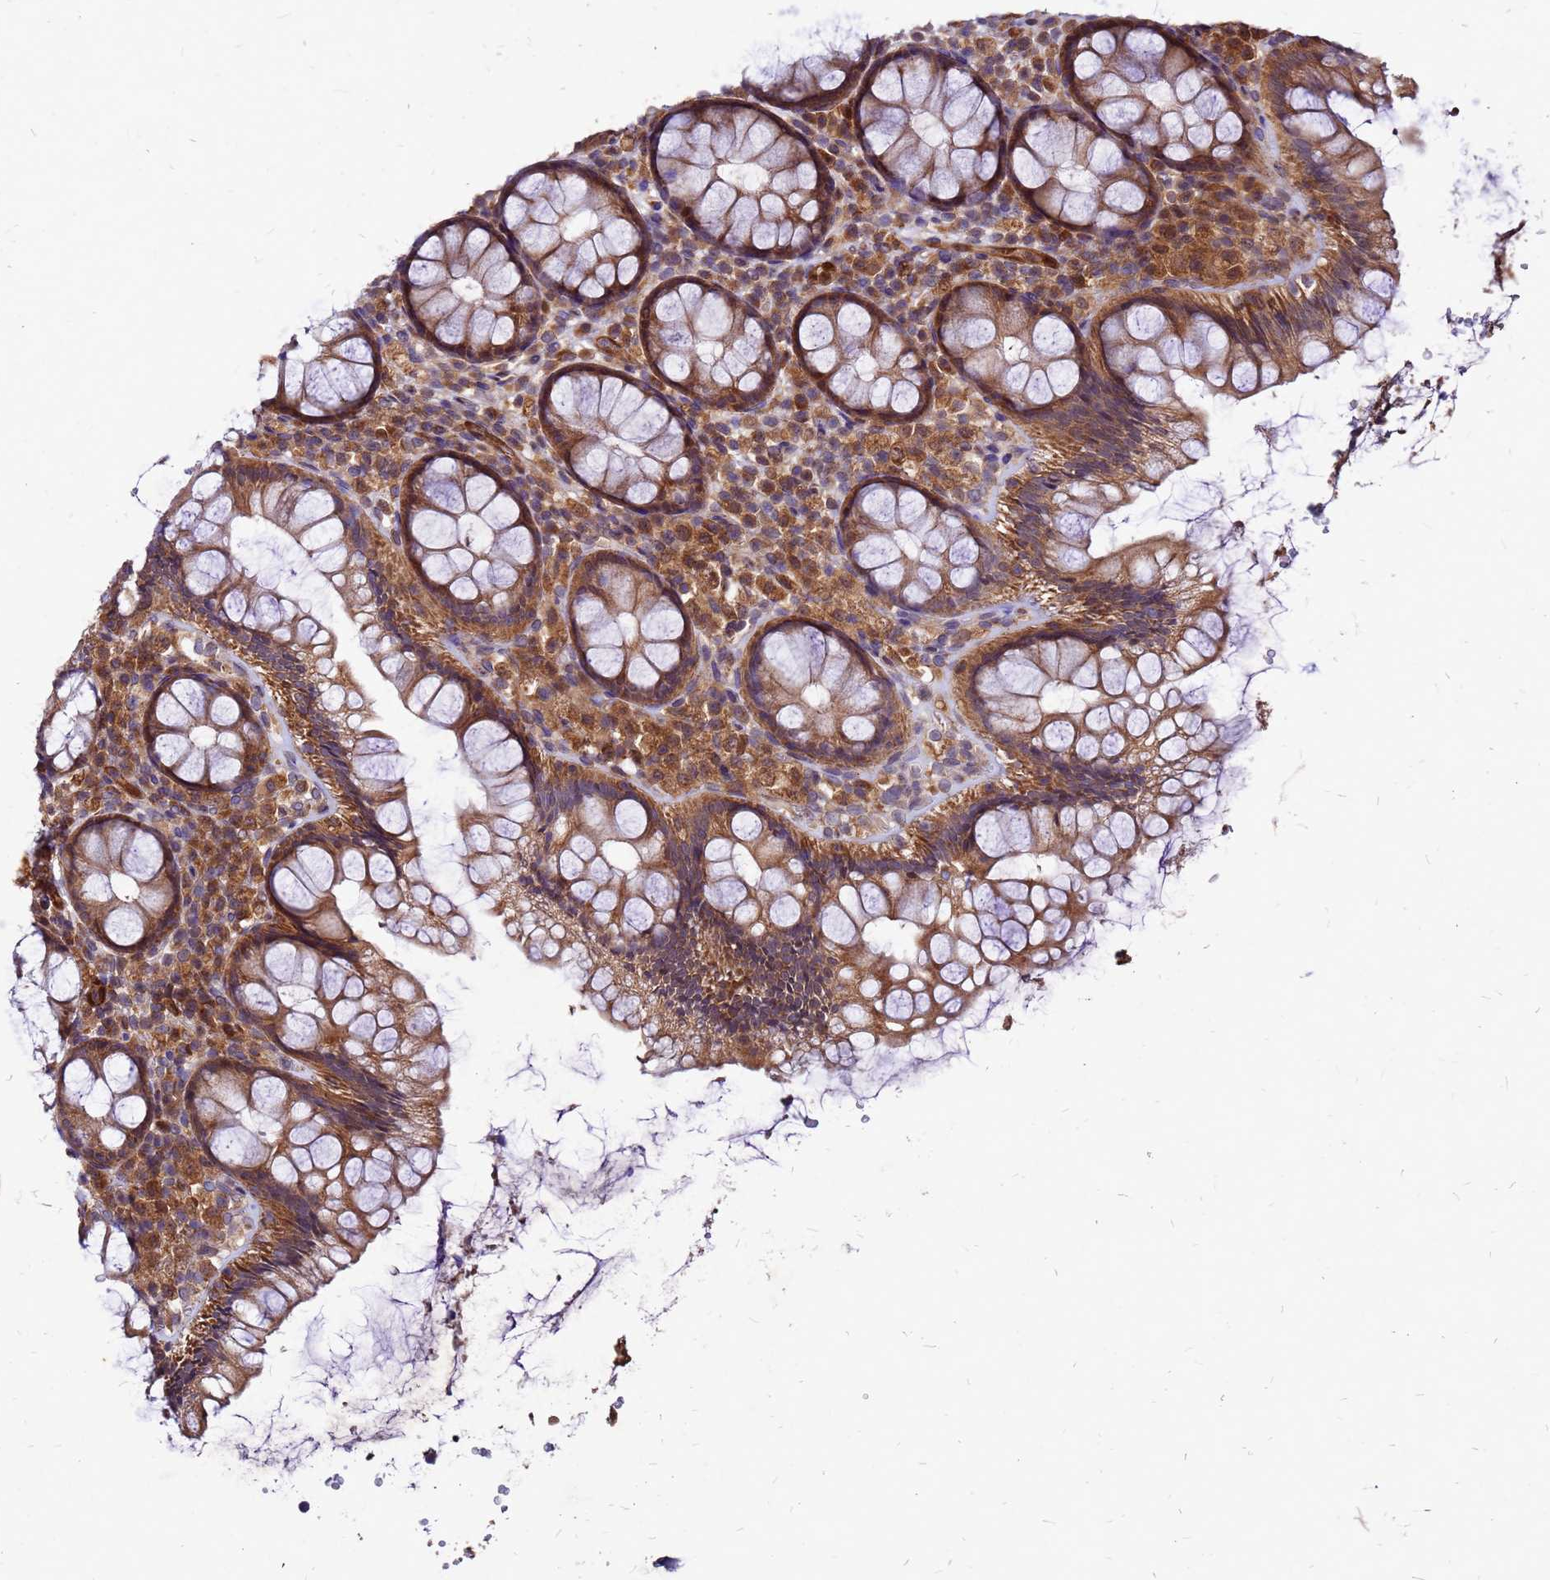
{"staining": {"intensity": "moderate", "quantity": ">75%", "location": "cytoplasmic/membranous"}, "tissue": "rectum", "cell_type": "Glandular cells", "image_type": "normal", "snomed": [{"axis": "morphology", "description": "Normal tissue, NOS"}, {"axis": "topography", "description": "Rectum"}], "caption": "Immunohistochemical staining of normal human rectum exhibits moderate cytoplasmic/membranous protein expression in about >75% of glandular cells. (Stains: DAB (3,3'-diaminobenzidine) in brown, nuclei in blue, Microscopy: brightfield microscopy at high magnification).", "gene": "DUSP23", "patient": {"sex": "male", "age": 83}}